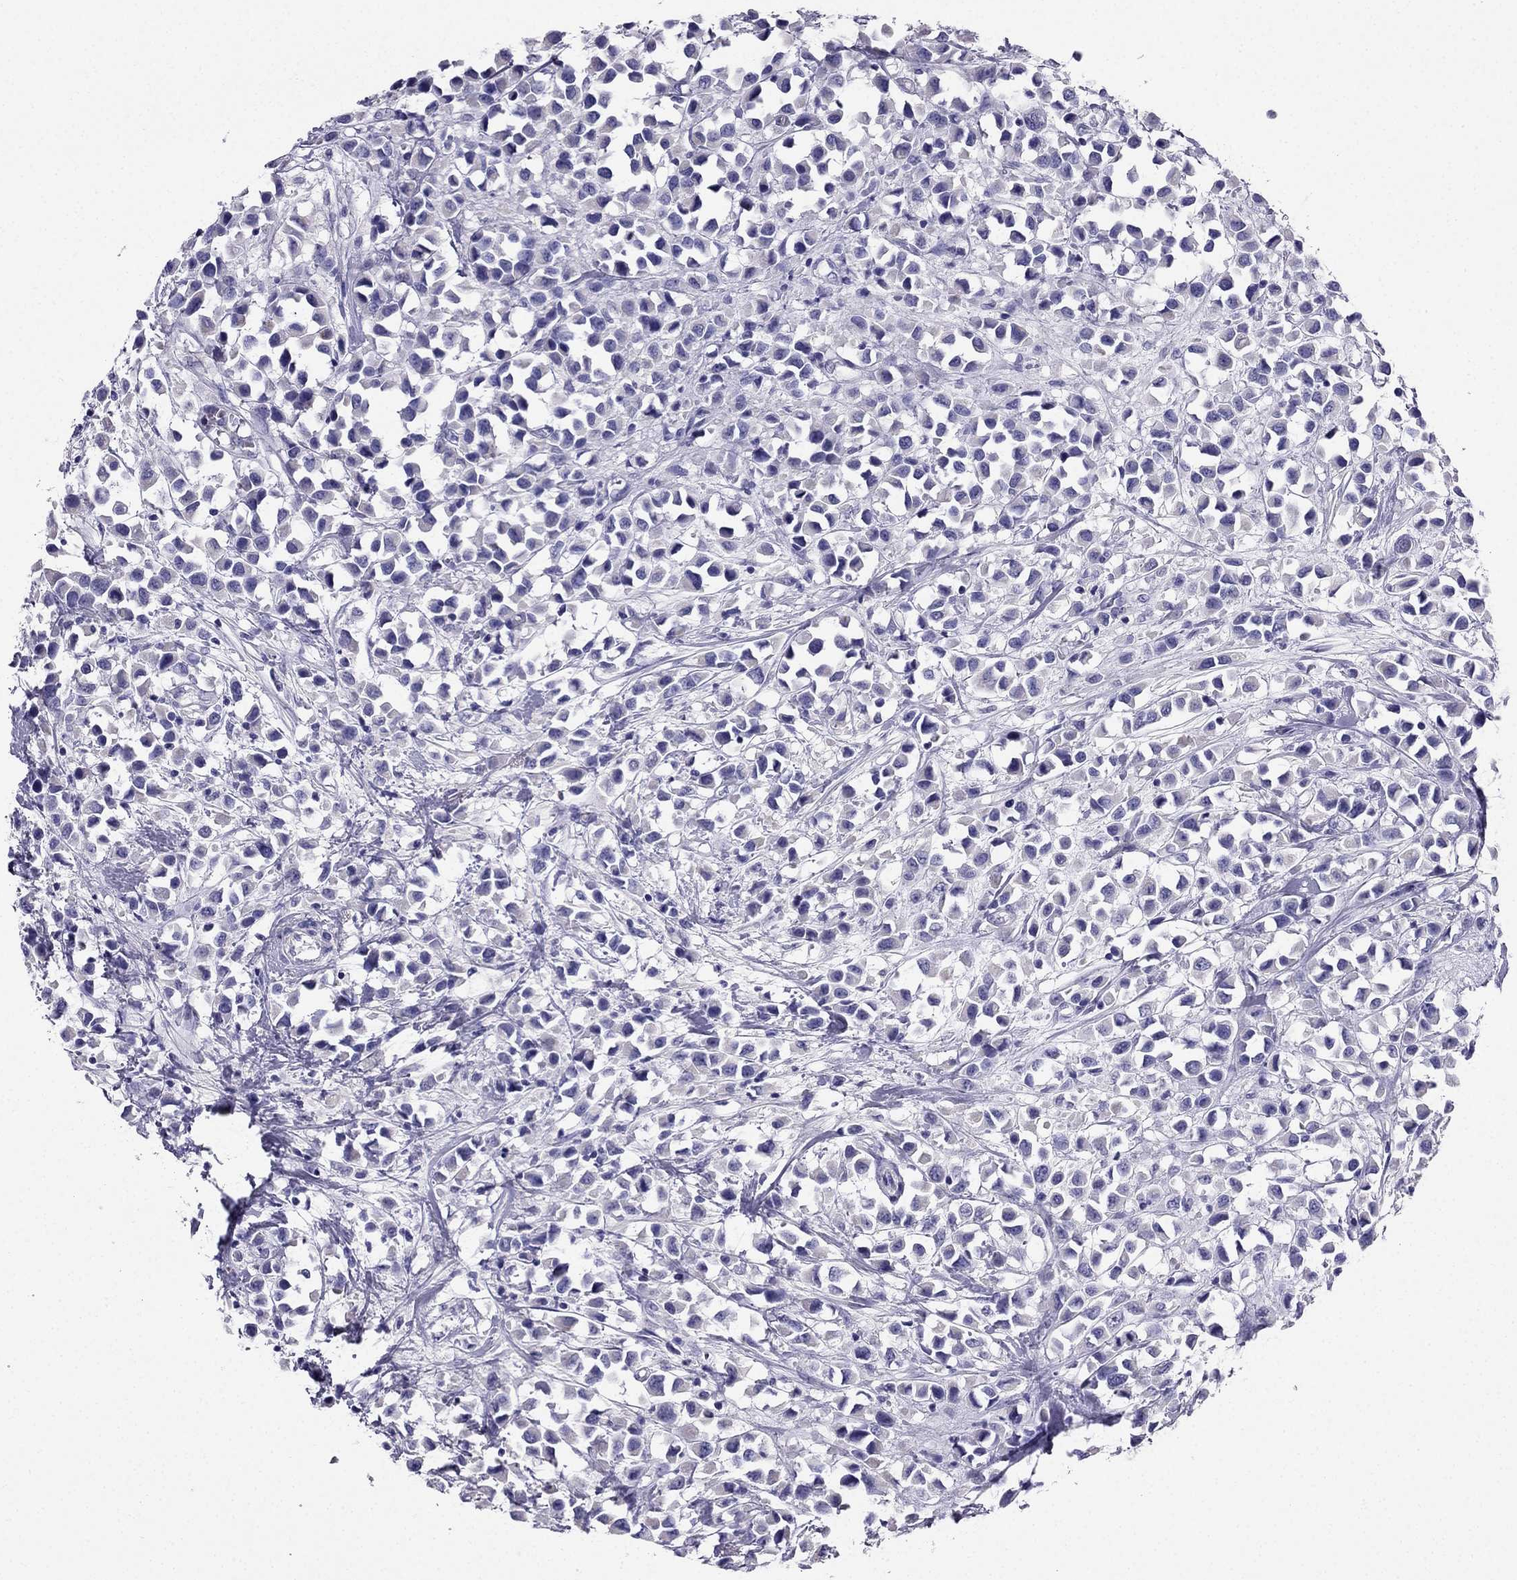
{"staining": {"intensity": "negative", "quantity": "none", "location": "none"}, "tissue": "breast cancer", "cell_type": "Tumor cells", "image_type": "cancer", "snomed": [{"axis": "morphology", "description": "Duct carcinoma"}, {"axis": "topography", "description": "Breast"}], "caption": "The photomicrograph reveals no significant staining in tumor cells of breast cancer. (Brightfield microscopy of DAB (3,3'-diaminobenzidine) immunohistochemistry at high magnification).", "gene": "PTH", "patient": {"sex": "female", "age": 61}}